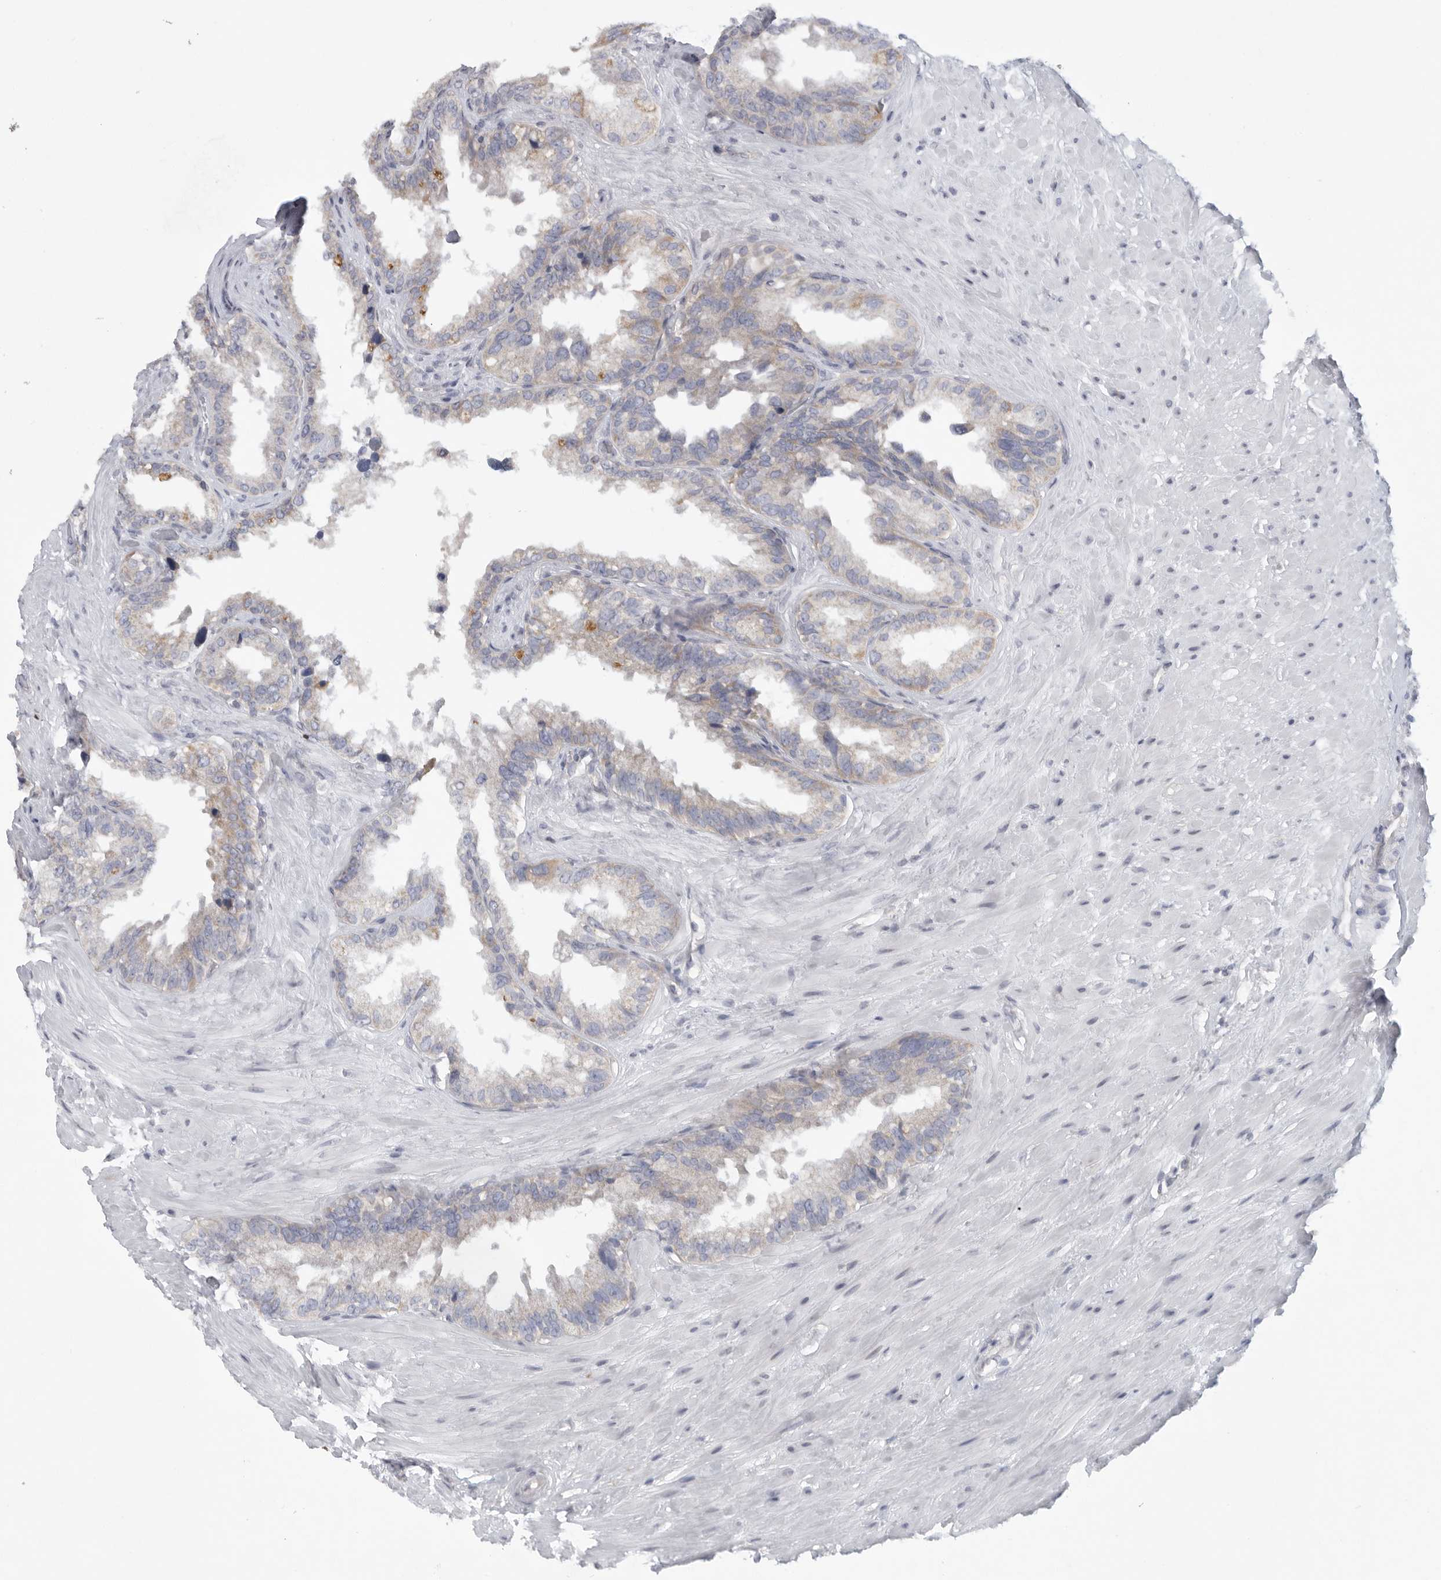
{"staining": {"intensity": "weak", "quantity": "<25%", "location": "cytoplasmic/membranous"}, "tissue": "seminal vesicle", "cell_type": "Glandular cells", "image_type": "normal", "snomed": [{"axis": "morphology", "description": "Normal tissue, NOS"}, {"axis": "topography", "description": "Seminal veicle"}], "caption": "Immunohistochemistry micrograph of benign seminal vesicle stained for a protein (brown), which reveals no expression in glandular cells. (Brightfield microscopy of DAB immunohistochemistry at high magnification).", "gene": "TMEM69", "patient": {"sex": "male", "age": 80}}